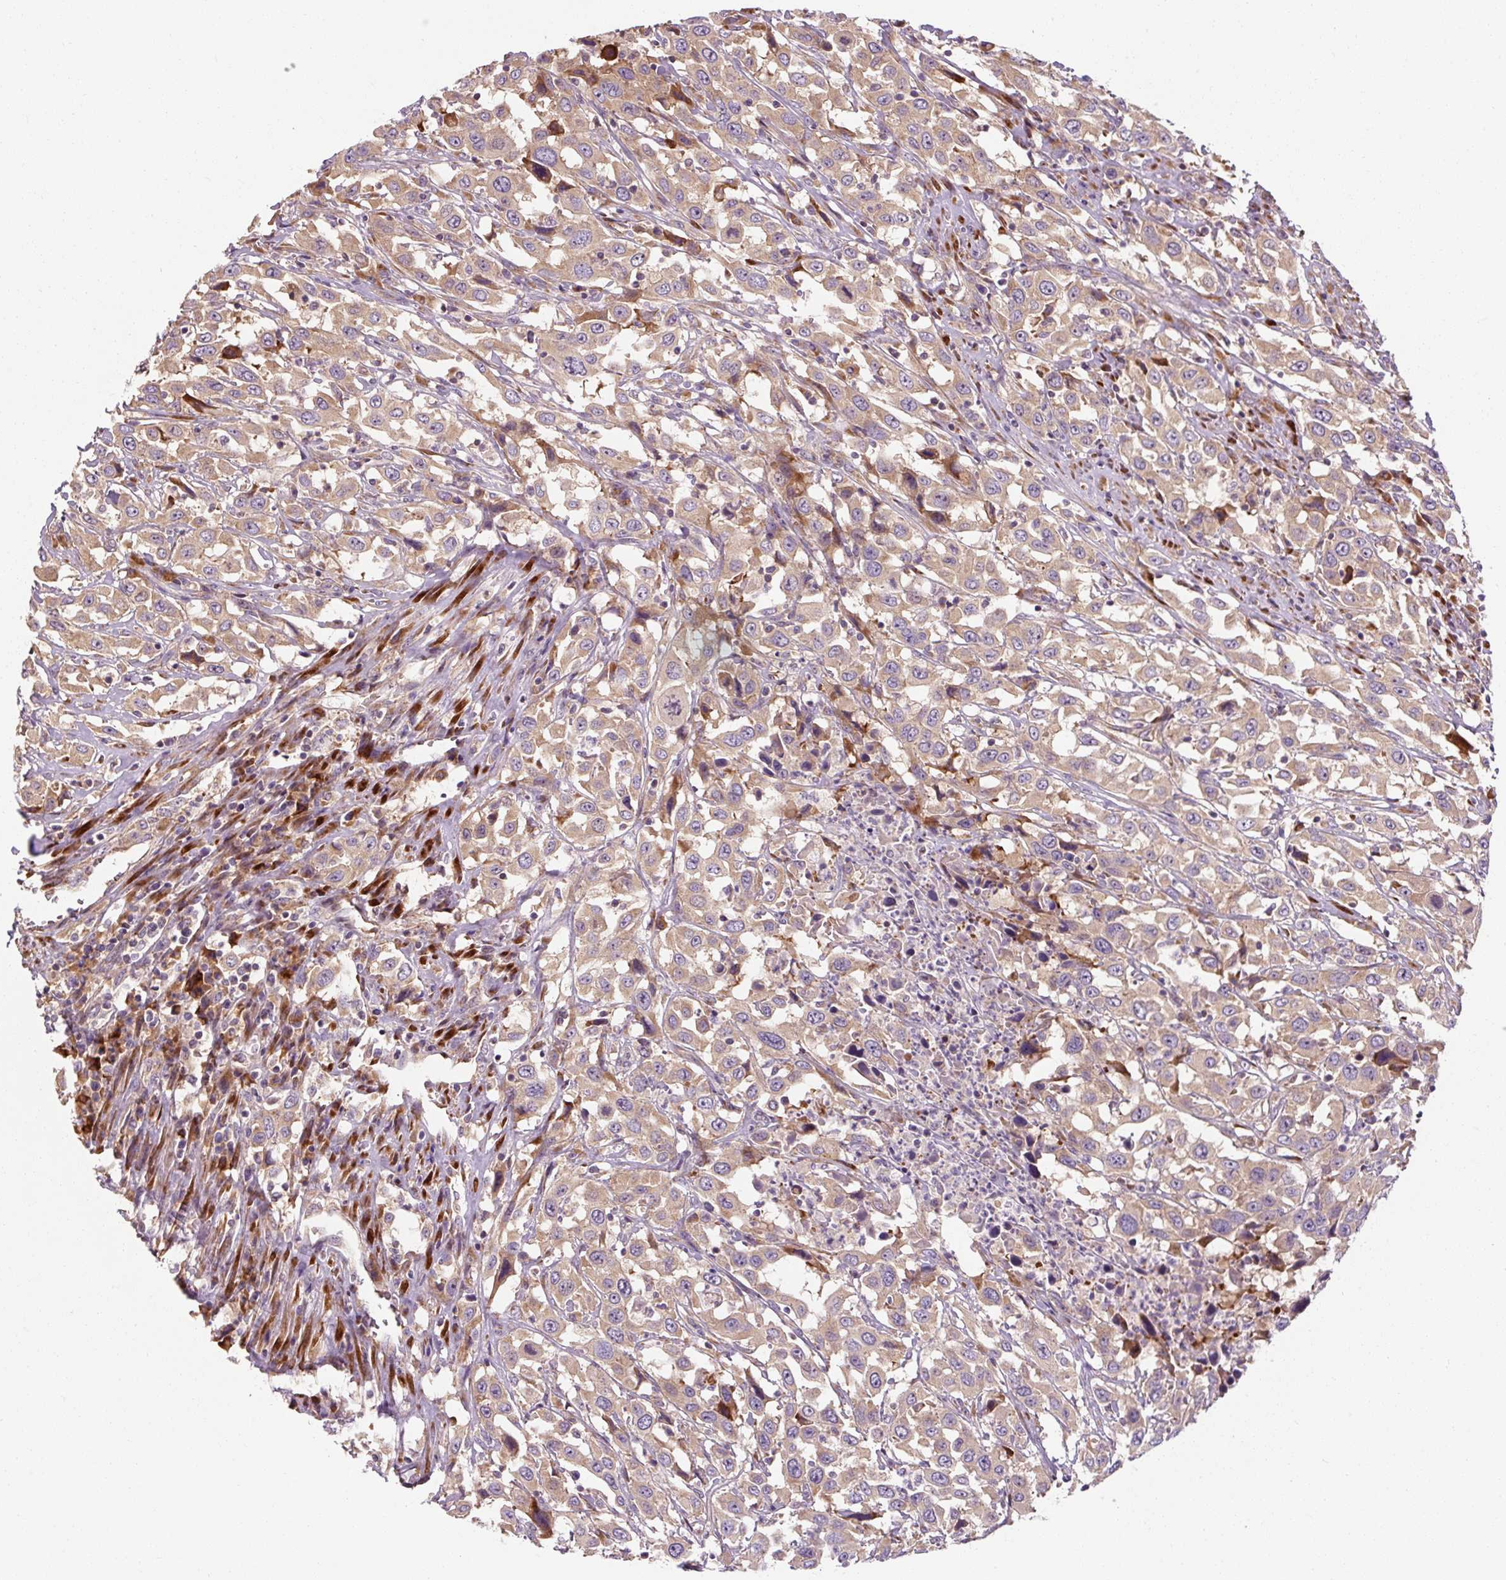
{"staining": {"intensity": "moderate", "quantity": ">75%", "location": "cytoplasmic/membranous"}, "tissue": "urothelial cancer", "cell_type": "Tumor cells", "image_type": "cancer", "snomed": [{"axis": "morphology", "description": "Urothelial carcinoma, High grade"}, {"axis": "topography", "description": "Urinary bladder"}], "caption": "Protein expression by IHC reveals moderate cytoplasmic/membranous positivity in about >75% of tumor cells in urothelial cancer. (Brightfield microscopy of DAB IHC at high magnification).", "gene": "PRSS48", "patient": {"sex": "male", "age": 61}}